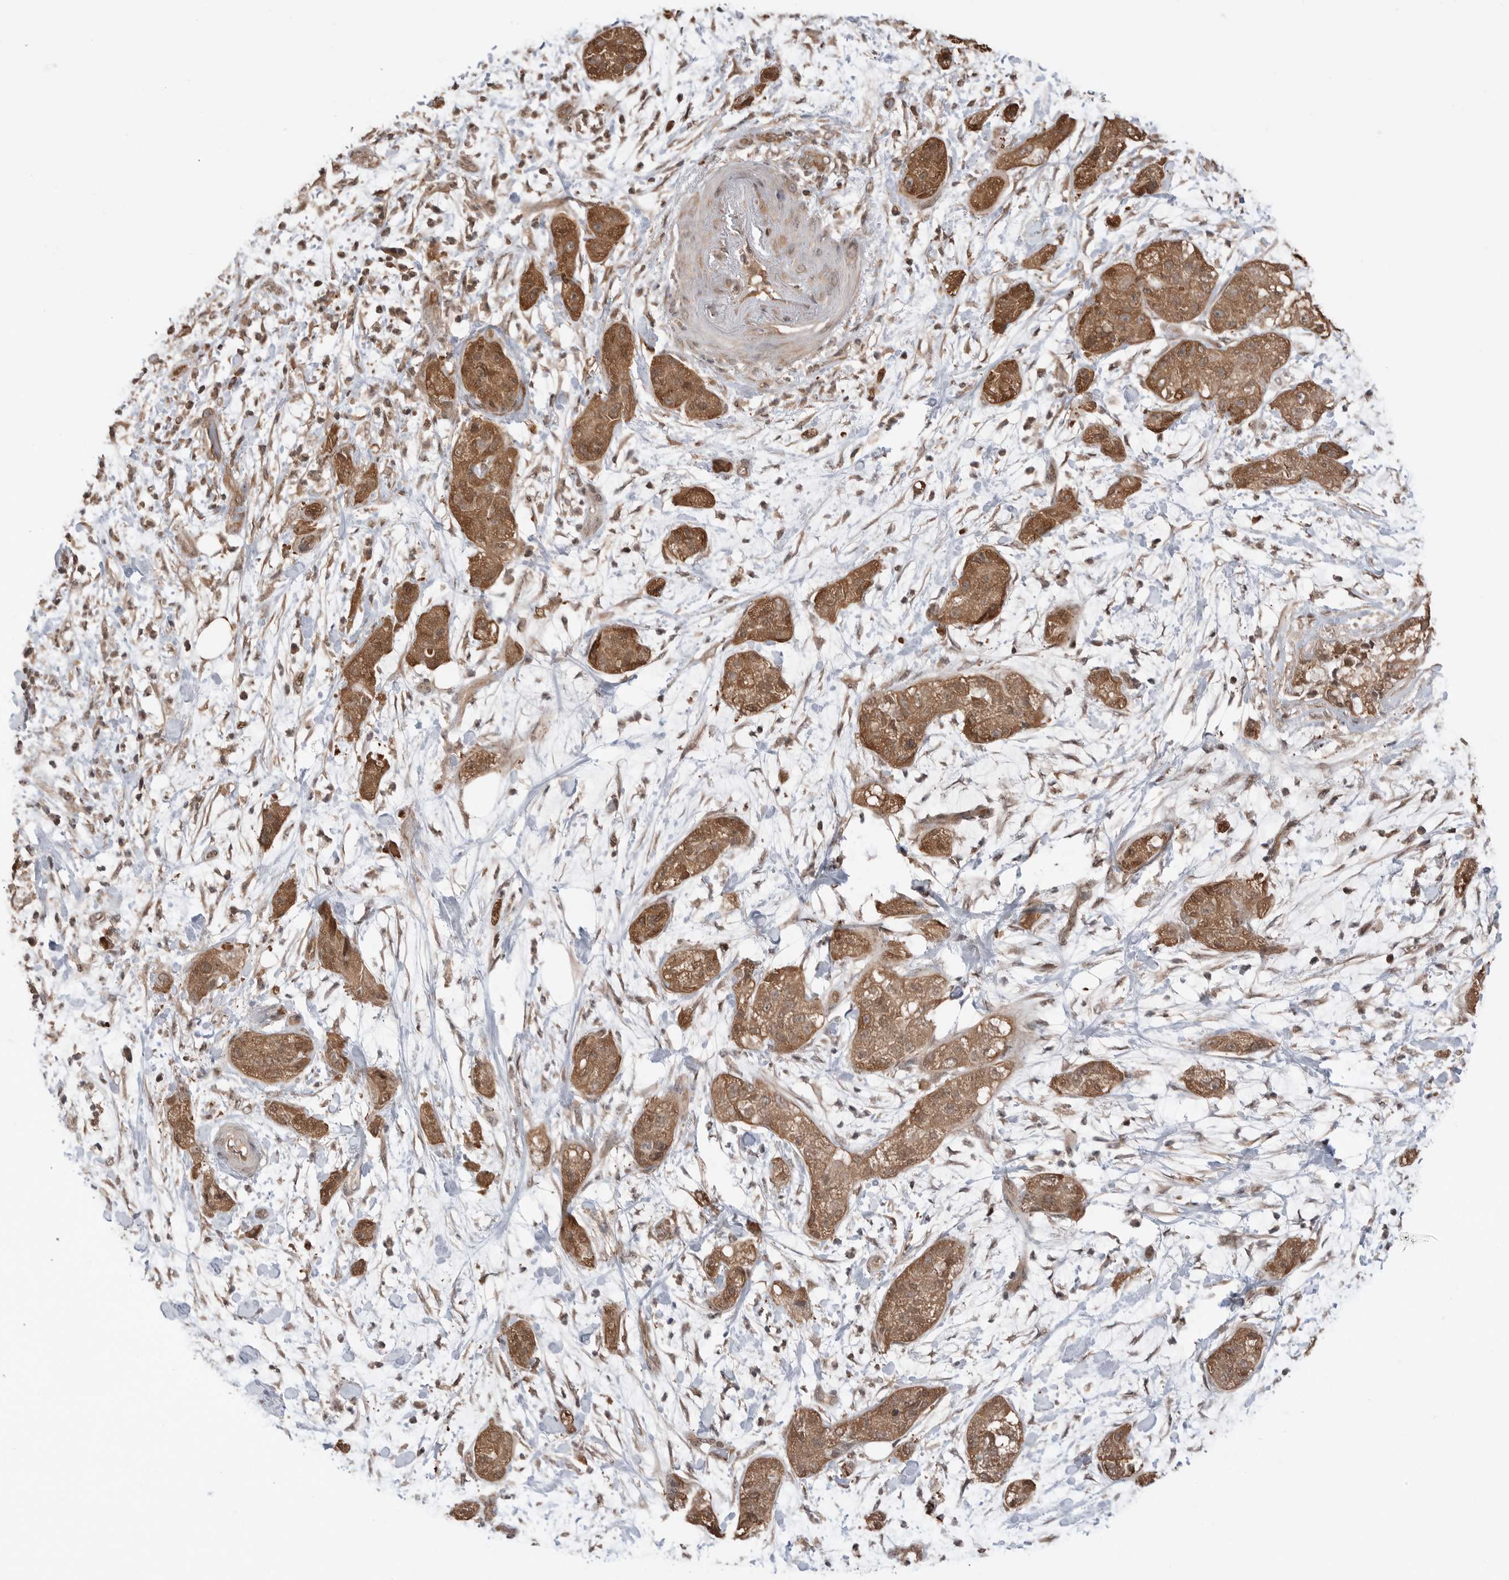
{"staining": {"intensity": "moderate", "quantity": ">75%", "location": "cytoplasmic/membranous"}, "tissue": "pancreatic cancer", "cell_type": "Tumor cells", "image_type": "cancer", "snomed": [{"axis": "morphology", "description": "Adenocarcinoma, NOS"}, {"axis": "topography", "description": "Pancreas"}], "caption": "A brown stain labels moderate cytoplasmic/membranous expression of a protein in pancreatic cancer (adenocarcinoma) tumor cells. (Stains: DAB in brown, nuclei in blue, Microscopy: brightfield microscopy at high magnification).", "gene": "PEAK1", "patient": {"sex": "female", "age": 78}}